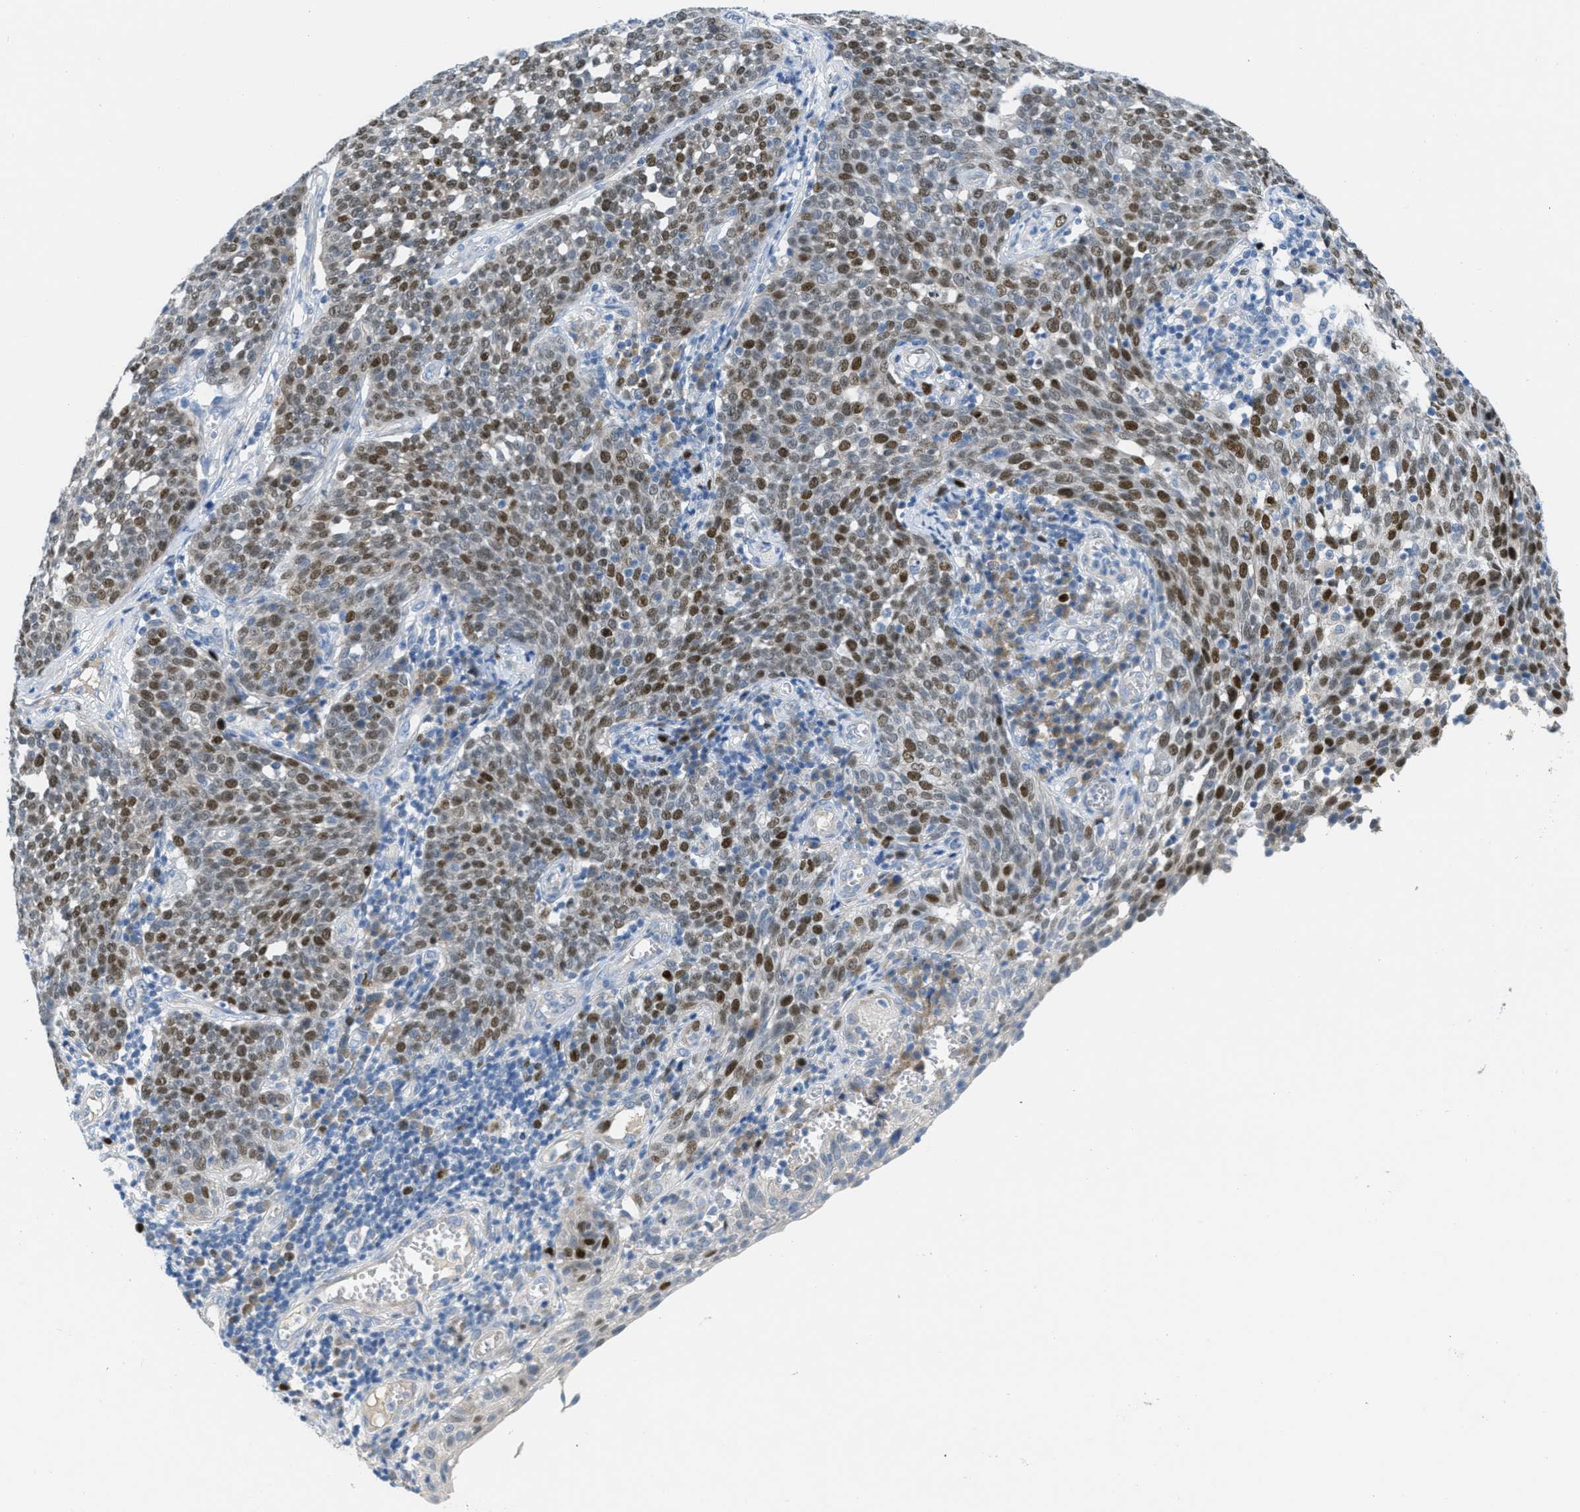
{"staining": {"intensity": "moderate", "quantity": ">75%", "location": "cytoplasmic/membranous,nuclear"}, "tissue": "cervical cancer", "cell_type": "Tumor cells", "image_type": "cancer", "snomed": [{"axis": "morphology", "description": "Squamous cell carcinoma, NOS"}, {"axis": "topography", "description": "Cervix"}], "caption": "Approximately >75% of tumor cells in human cervical cancer (squamous cell carcinoma) exhibit moderate cytoplasmic/membranous and nuclear protein positivity as visualized by brown immunohistochemical staining.", "gene": "ORC6", "patient": {"sex": "female", "age": 34}}